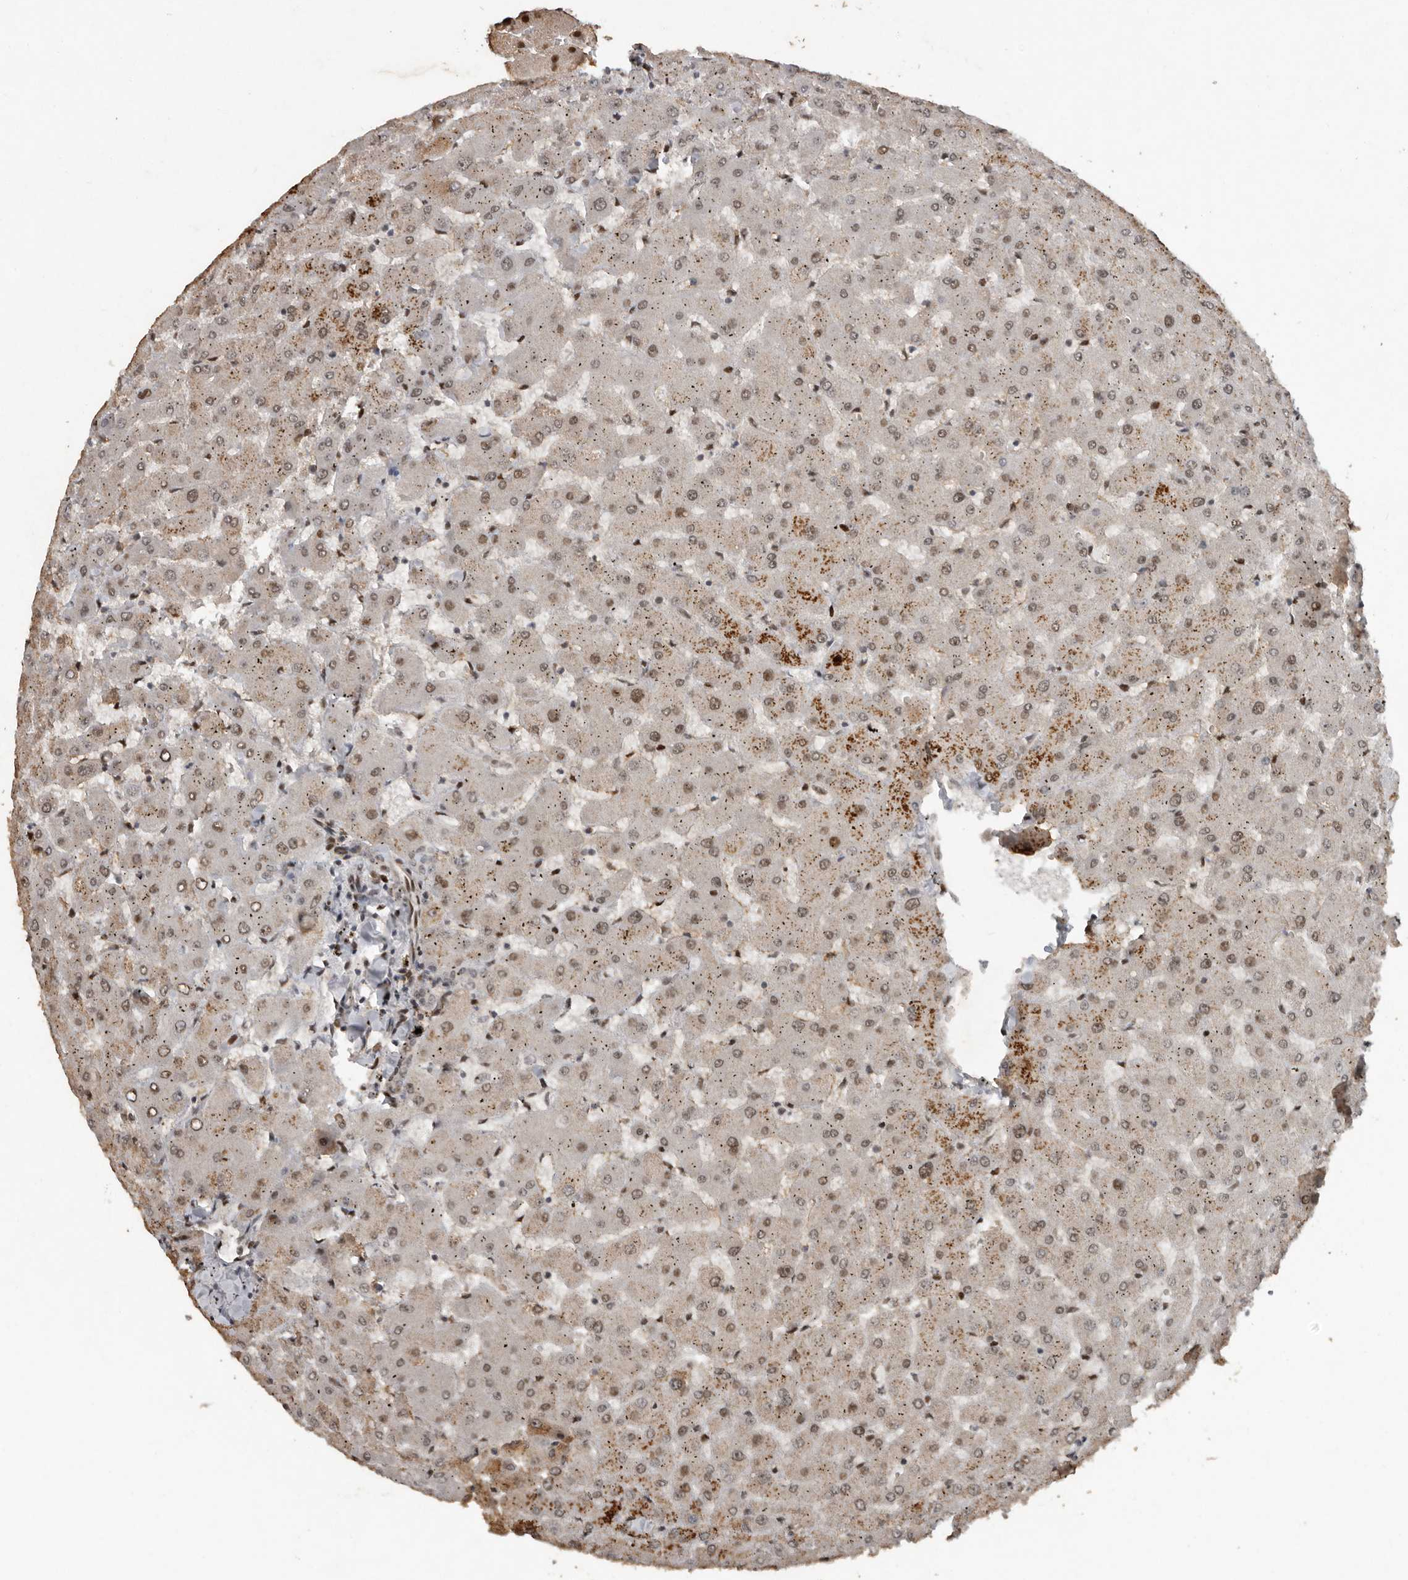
{"staining": {"intensity": "negative", "quantity": "none", "location": "none"}, "tissue": "liver", "cell_type": "Cholangiocytes", "image_type": "normal", "snomed": [{"axis": "morphology", "description": "Normal tissue, NOS"}, {"axis": "topography", "description": "Liver"}], "caption": "Photomicrograph shows no protein positivity in cholangiocytes of normal liver. (DAB (3,3'-diaminobenzidine) immunohistochemistry (IHC) with hematoxylin counter stain).", "gene": "CDC27", "patient": {"sex": "female", "age": 63}}